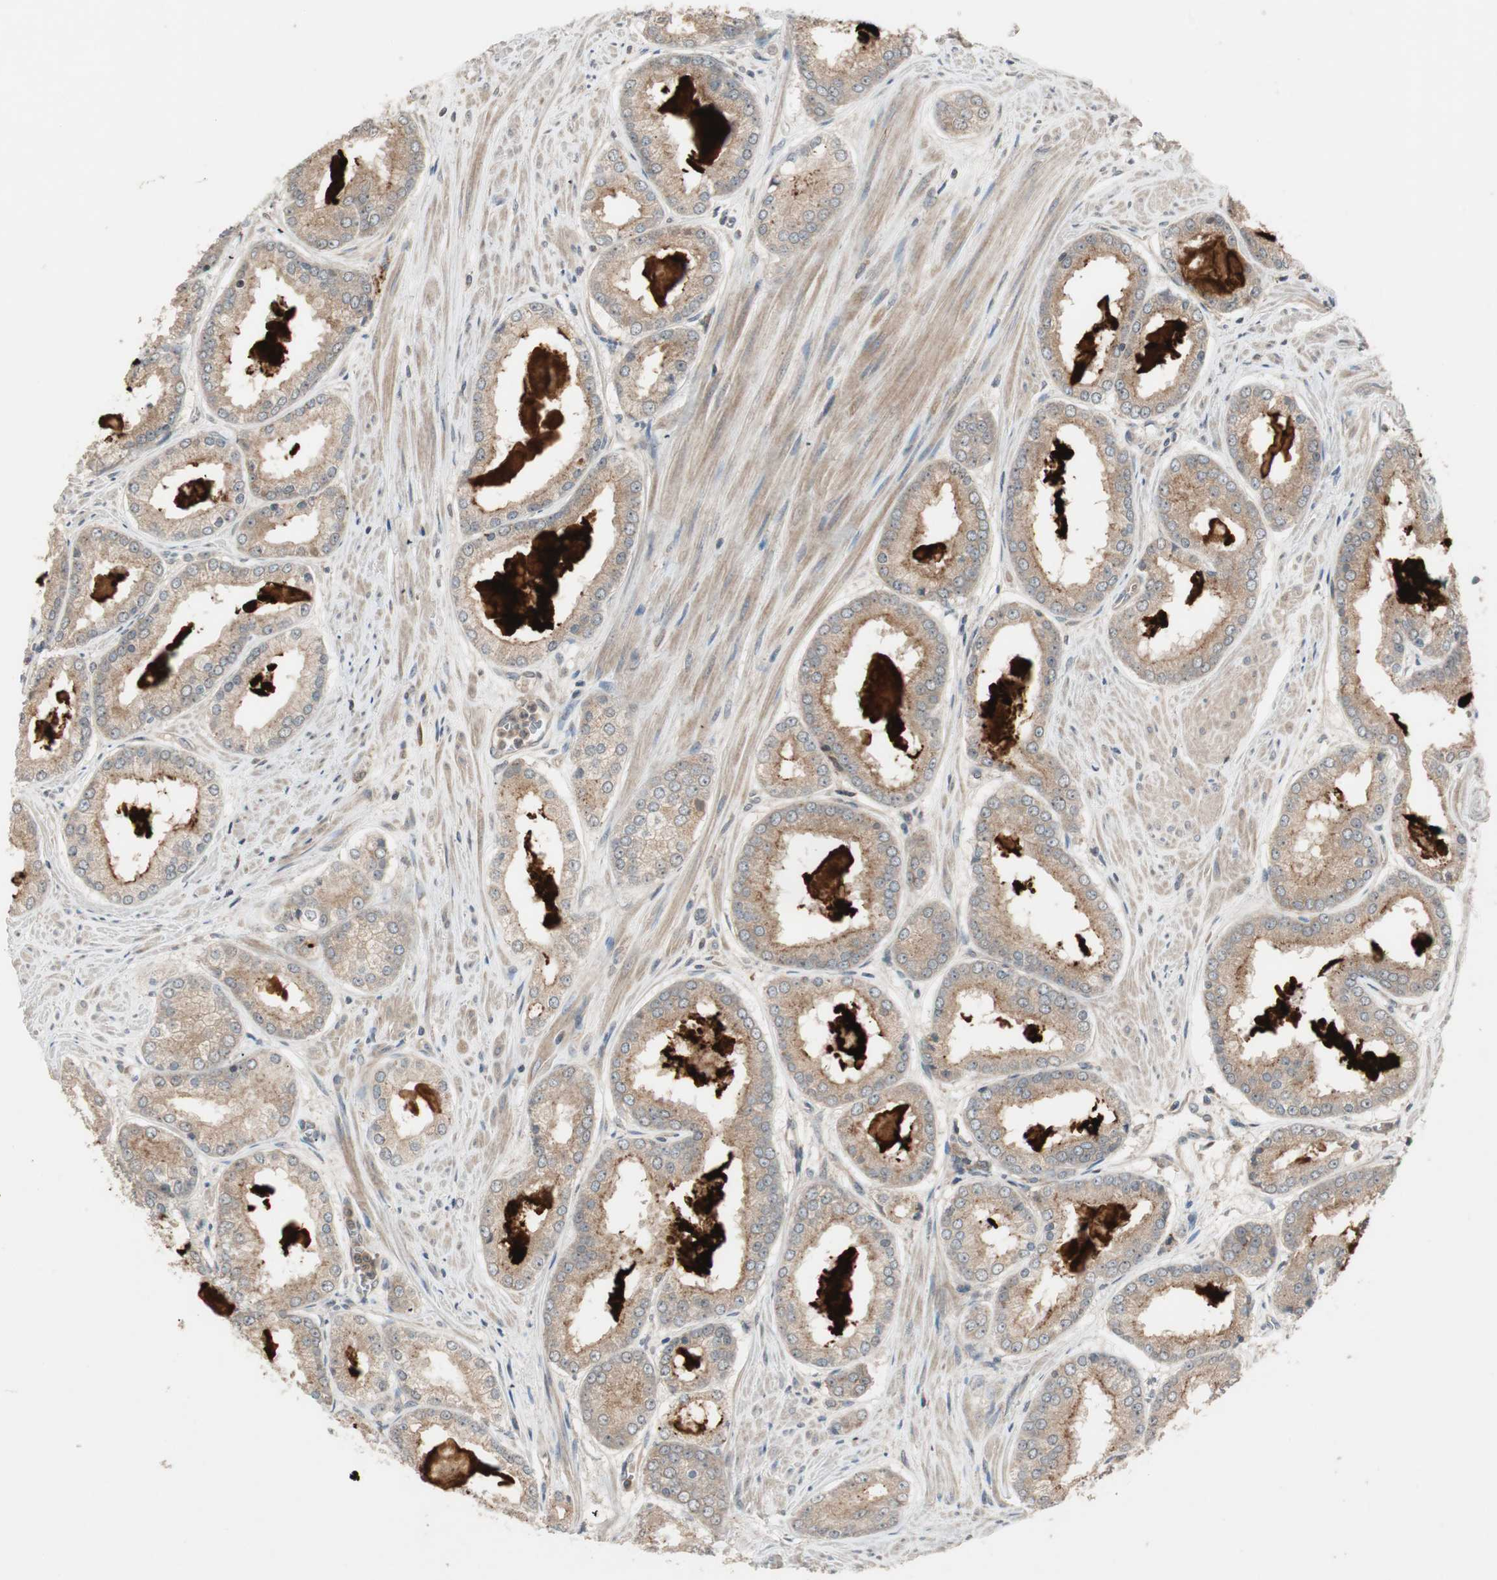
{"staining": {"intensity": "weak", "quantity": ">75%", "location": "cytoplasmic/membranous"}, "tissue": "prostate cancer", "cell_type": "Tumor cells", "image_type": "cancer", "snomed": [{"axis": "morphology", "description": "Adenocarcinoma, Low grade"}, {"axis": "topography", "description": "Prostate"}], "caption": "Protein positivity by immunohistochemistry (IHC) exhibits weak cytoplasmic/membranous positivity in about >75% of tumor cells in adenocarcinoma (low-grade) (prostate). (Stains: DAB (3,3'-diaminobenzidine) in brown, nuclei in blue, Microscopy: brightfield microscopy at high magnification).", "gene": "ATP6AP2", "patient": {"sex": "male", "age": 64}}